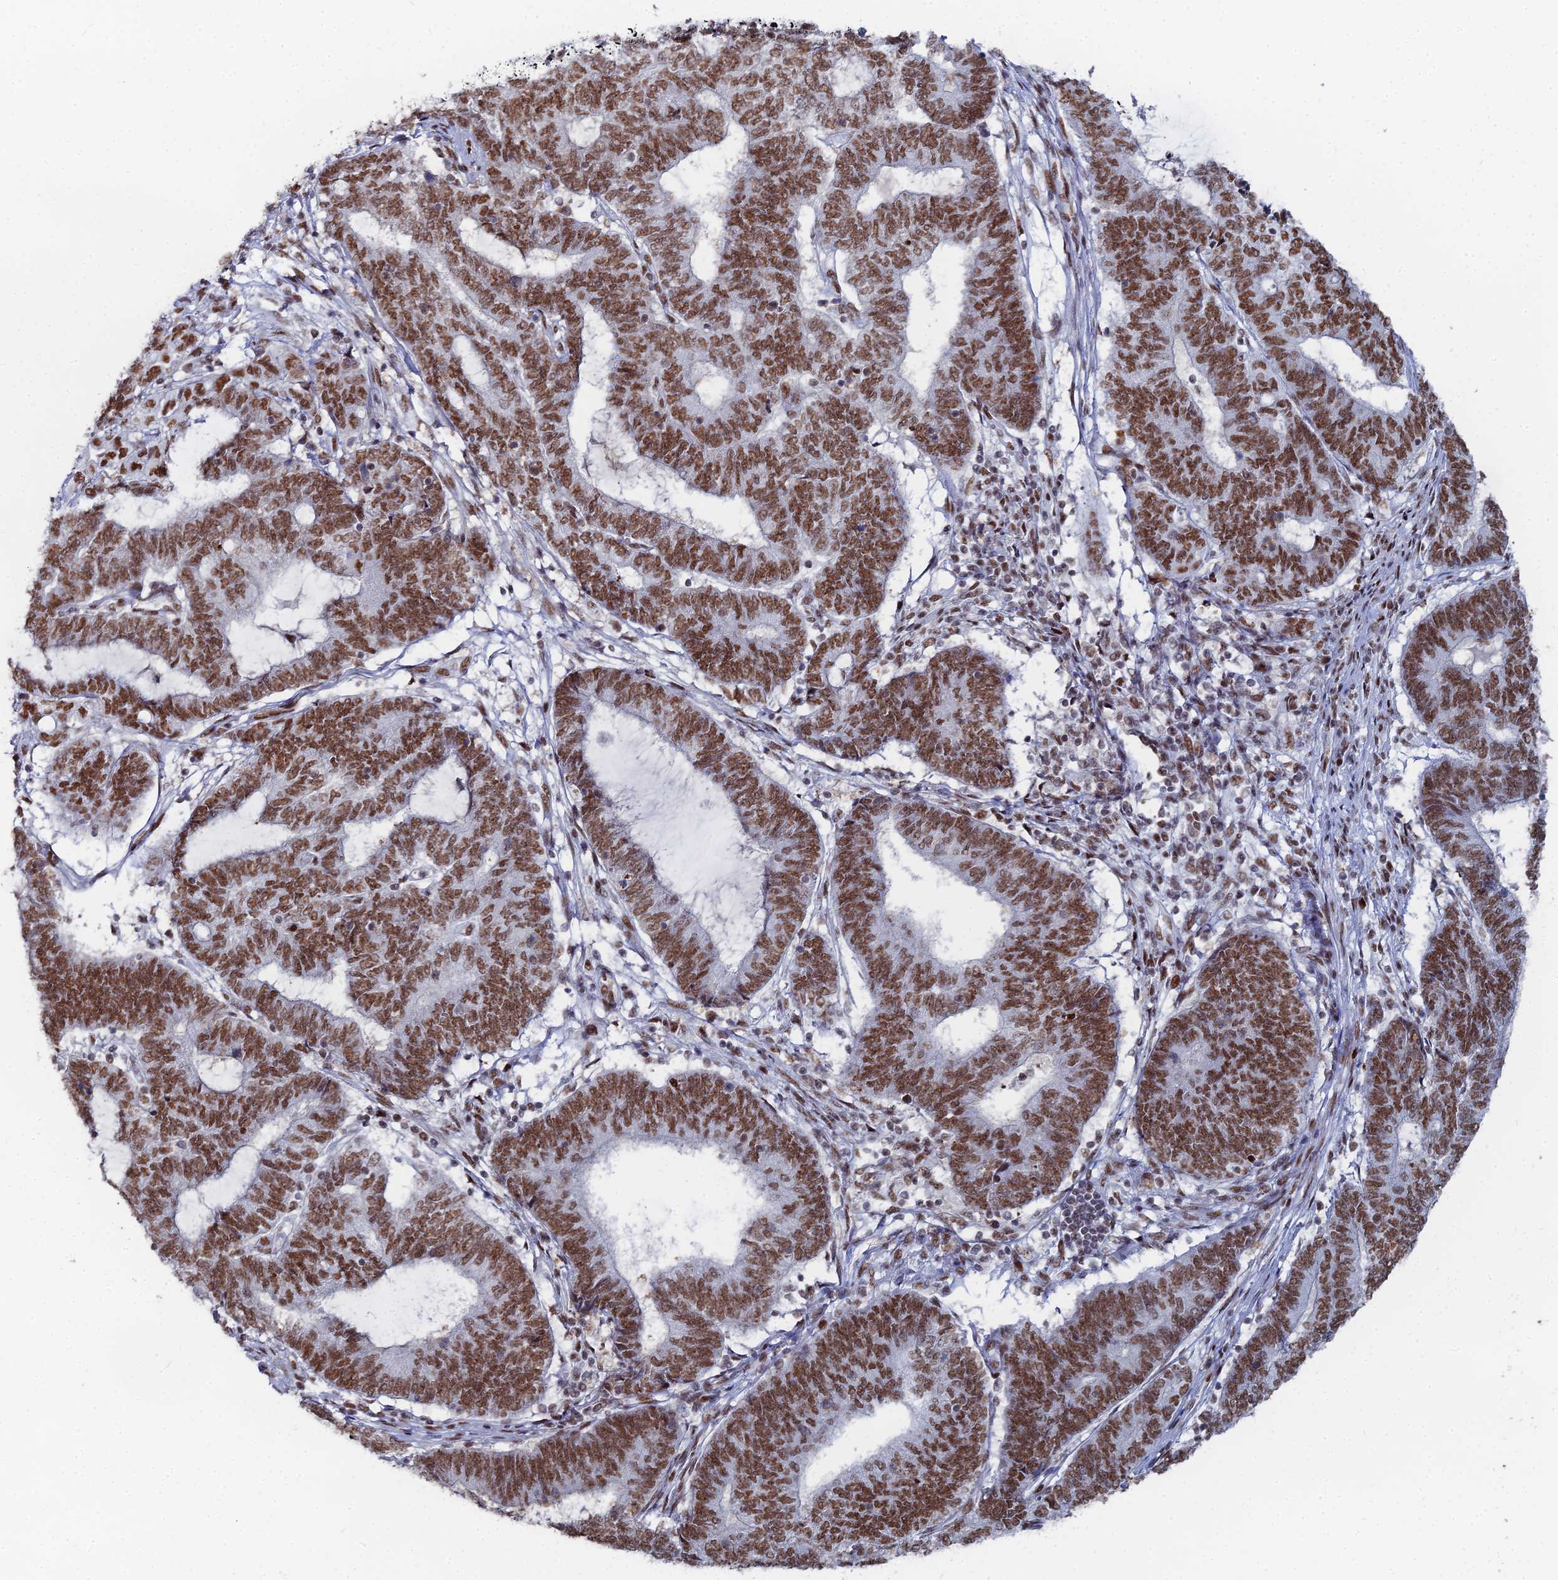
{"staining": {"intensity": "strong", "quantity": ">75%", "location": "nuclear"}, "tissue": "endometrial cancer", "cell_type": "Tumor cells", "image_type": "cancer", "snomed": [{"axis": "morphology", "description": "Adenocarcinoma, NOS"}, {"axis": "topography", "description": "Uterus"}, {"axis": "topography", "description": "Endometrium"}], "caption": "Tumor cells show high levels of strong nuclear positivity in about >75% of cells in human adenocarcinoma (endometrial).", "gene": "GSC2", "patient": {"sex": "female", "age": 70}}